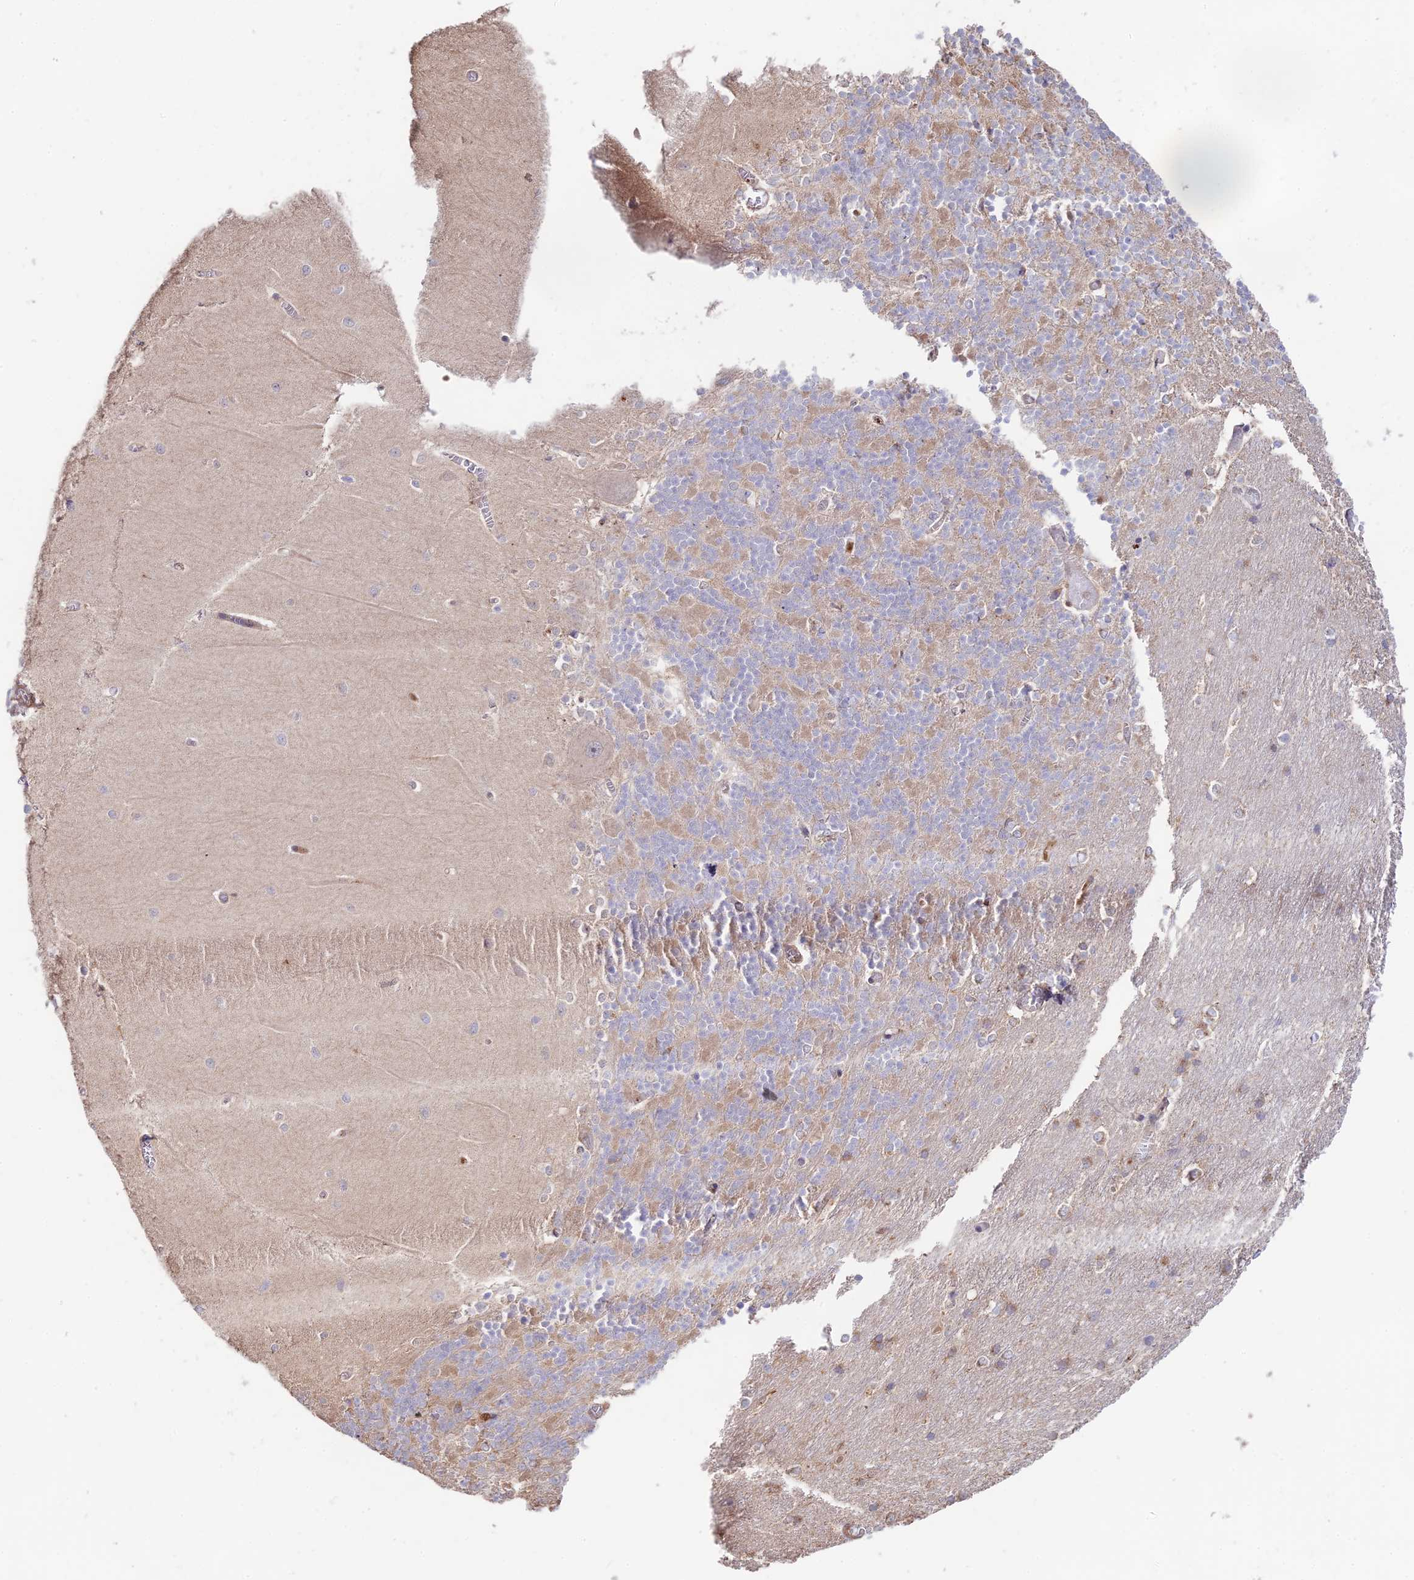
{"staining": {"intensity": "weak", "quantity": "<25%", "location": "cytoplasmic/membranous"}, "tissue": "cerebellum", "cell_type": "Cells in granular layer", "image_type": "normal", "snomed": [{"axis": "morphology", "description": "Normal tissue, NOS"}, {"axis": "topography", "description": "Cerebellum"}], "caption": "An IHC photomicrograph of benign cerebellum is shown. There is no staining in cells in granular layer of cerebellum.", "gene": "CLCF1", "patient": {"sex": "male", "age": 37}}